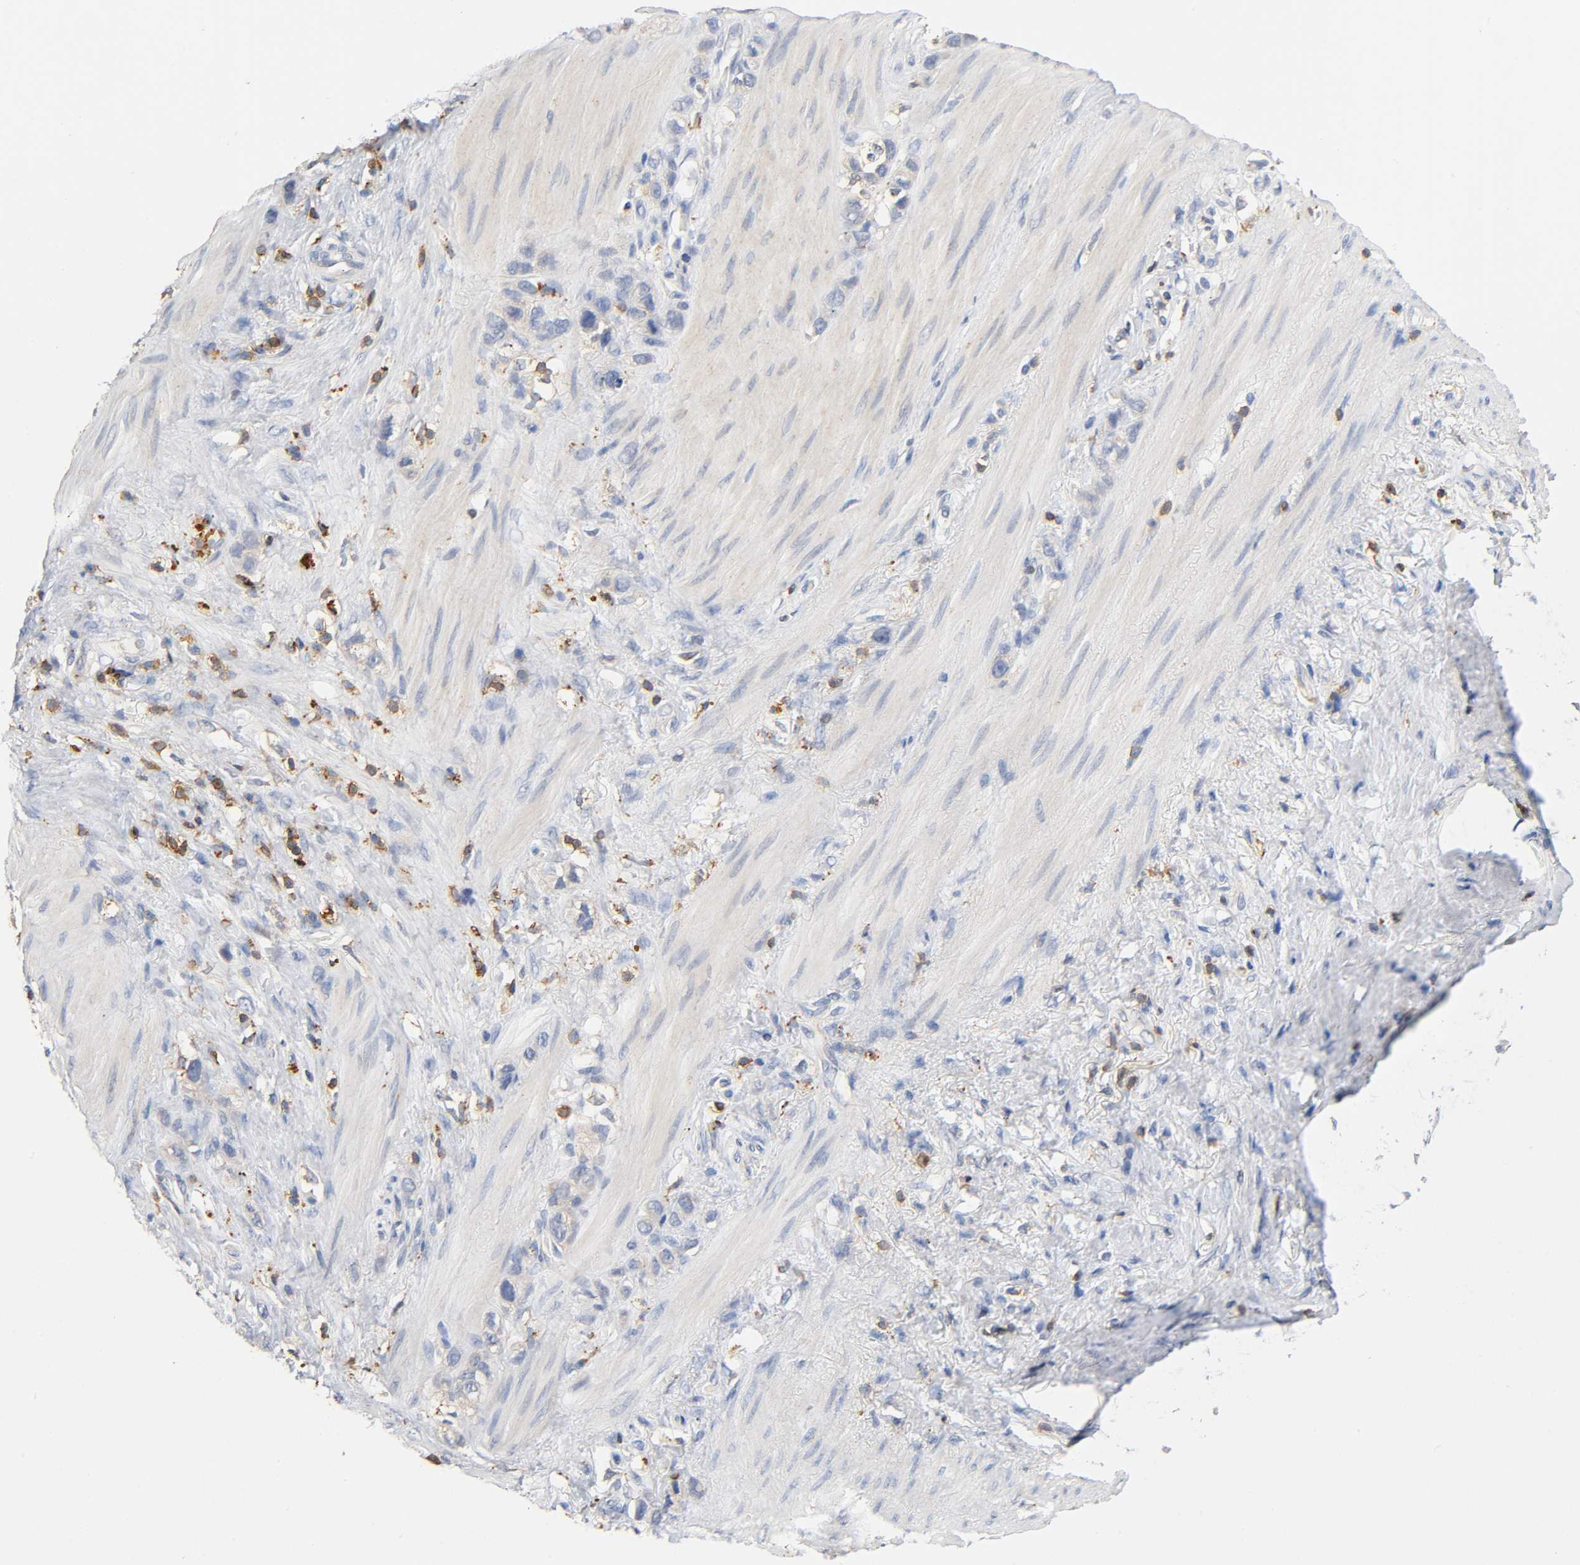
{"staining": {"intensity": "negative", "quantity": "none", "location": "none"}, "tissue": "stomach cancer", "cell_type": "Tumor cells", "image_type": "cancer", "snomed": [{"axis": "morphology", "description": "Normal tissue, NOS"}, {"axis": "morphology", "description": "Adenocarcinoma, NOS"}, {"axis": "morphology", "description": "Adenocarcinoma, High grade"}, {"axis": "topography", "description": "Stomach, upper"}, {"axis": "topography", "description": "Stomach"}], "caption": "DAB (3,3'-diaminobenzidine) immunohistochemical staining of stomach cancer reveals no significant staining in tumor cells.", "gene": "UCKL1", "patient": {"sex": "female", "age": 65}}